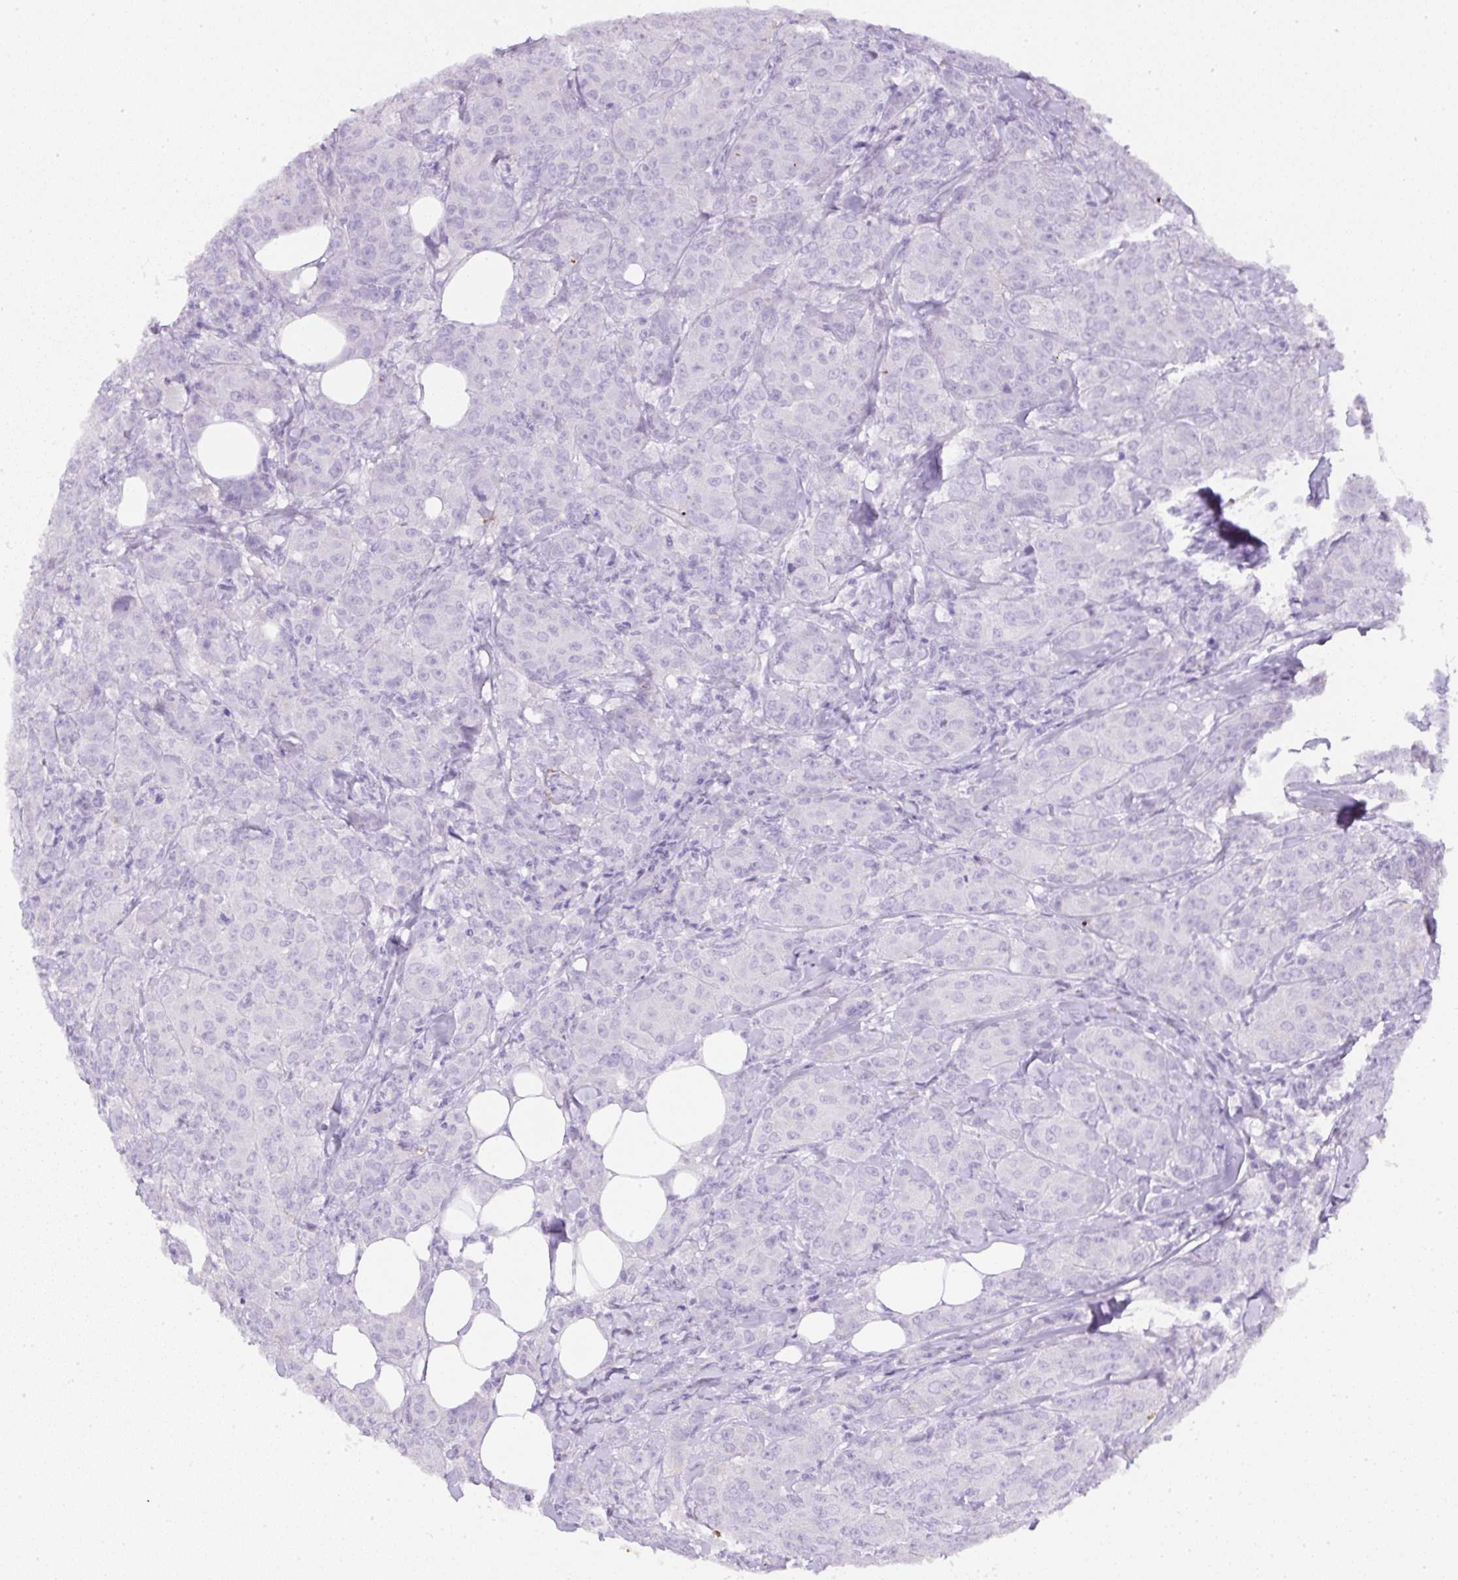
{"staining": {"intensity": "negative", "quantity": "none", "location": "none"}, "tissue": "breast cancer", "cell_type": "Tumor cells", "image_type": "cancer", "snomed": [{"axis": "morphology", "description": "Duct carcinoma"}, {"axis": "topography", "description": "Breast"}], "caption": "The immunohistochemistry (IHC) image has no significant staining in tumor cells of breast cancer (intraductal carcinoma) tissue.", "gene": "APCS", "patient": {"sex": "female", "age": 43}}